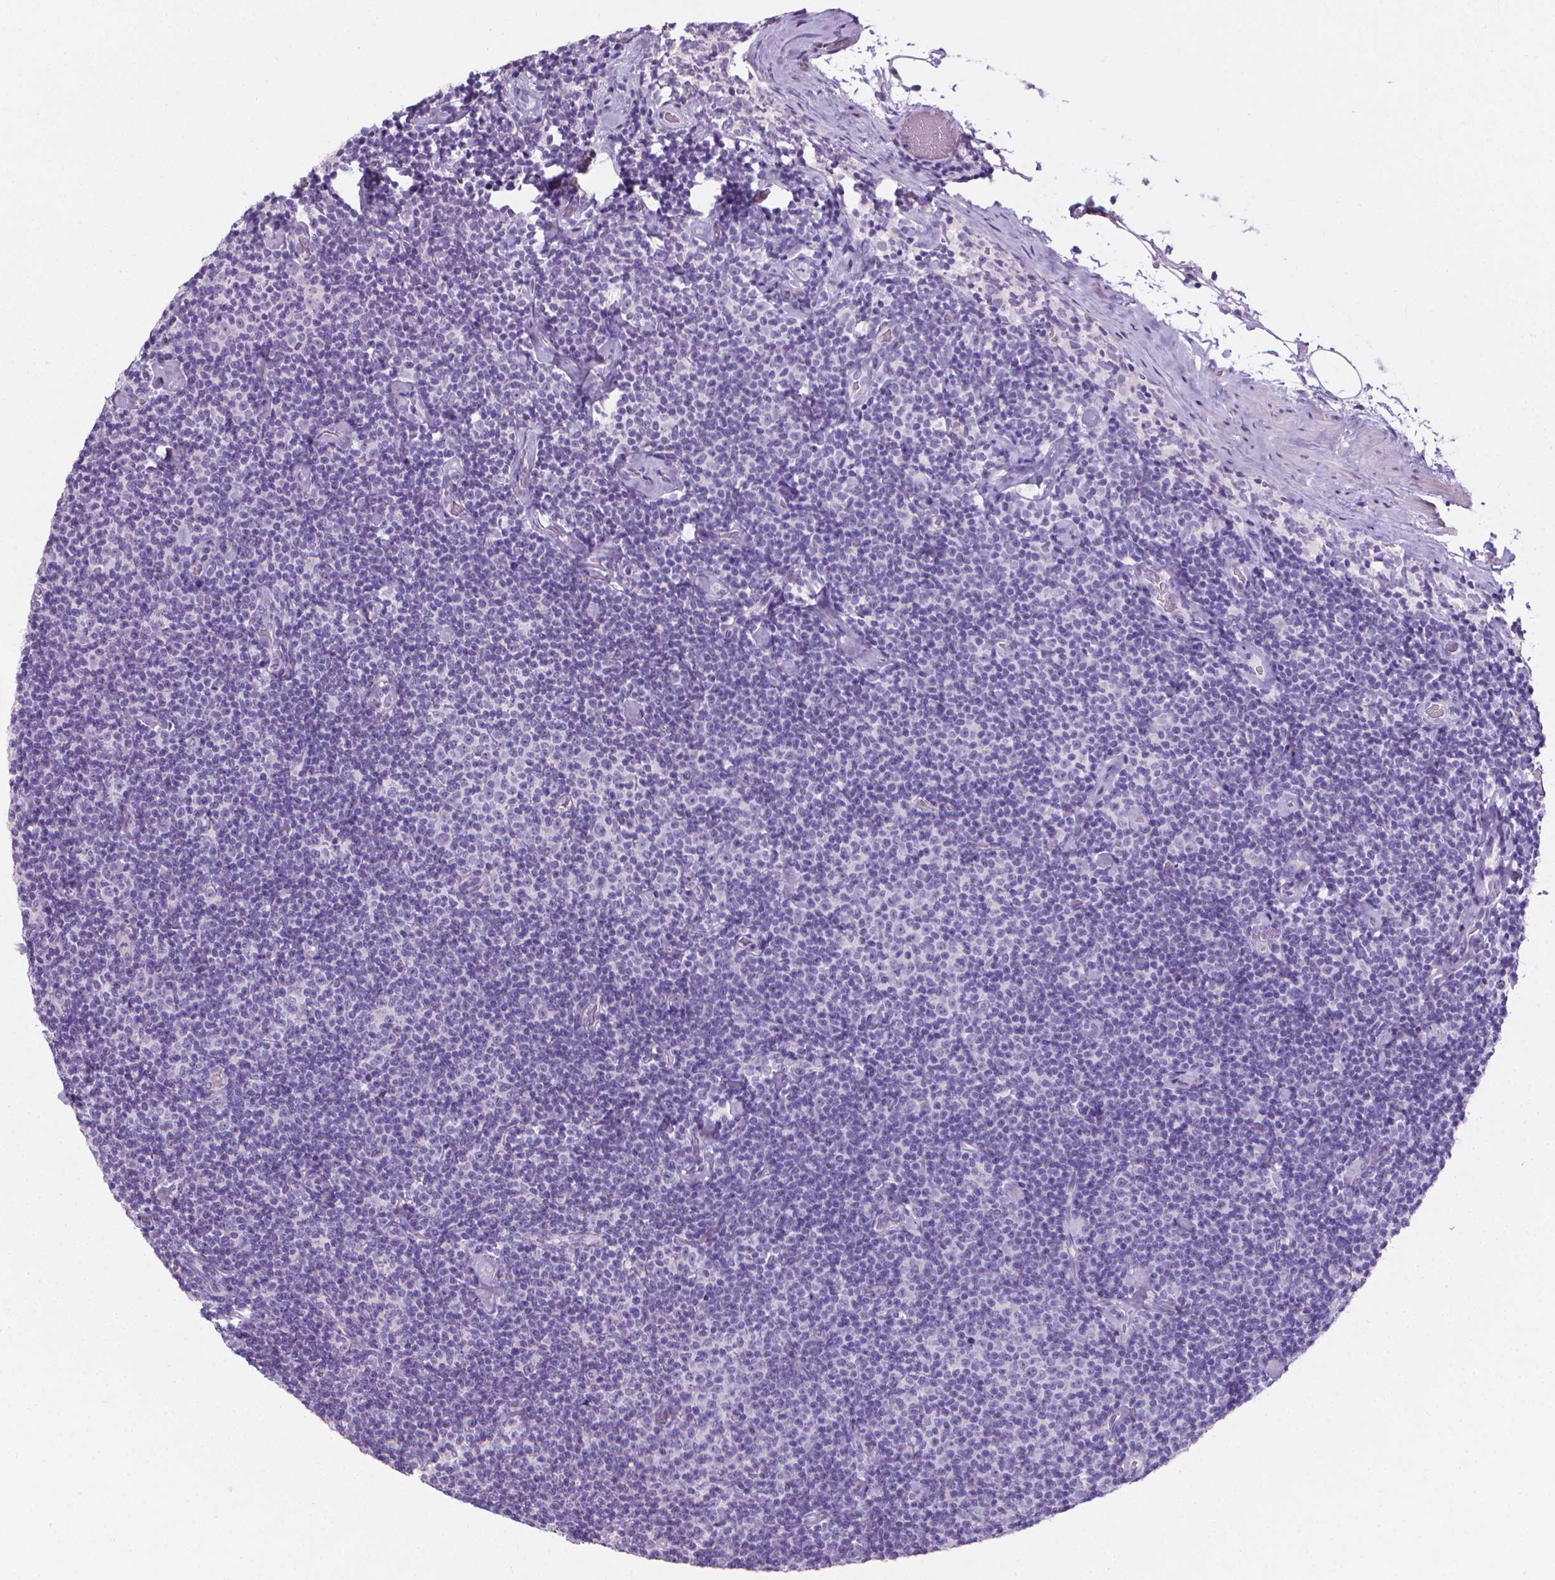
{"staining": {"intensity": "negative", "quantity": "none", "location": "none"}, "tissue": "lymphoma", "cell_type": "Tumor cells", "image_type": "cancer", "snomed": [{"axis": "morphology", "description": "Malignant lymphoma, non-Hodgkin's type, Low grade"}, {"axis": "topography", "description": "Lymph node"}], "caption": "Tumor cells are negative for brown protein staining in low-grade malignant lymphoma, non-Hodgkin's type. Nuclei are stained in blue.", "gene": "XPNPEP2", "patient": {"sex": "male", "age": 81}}